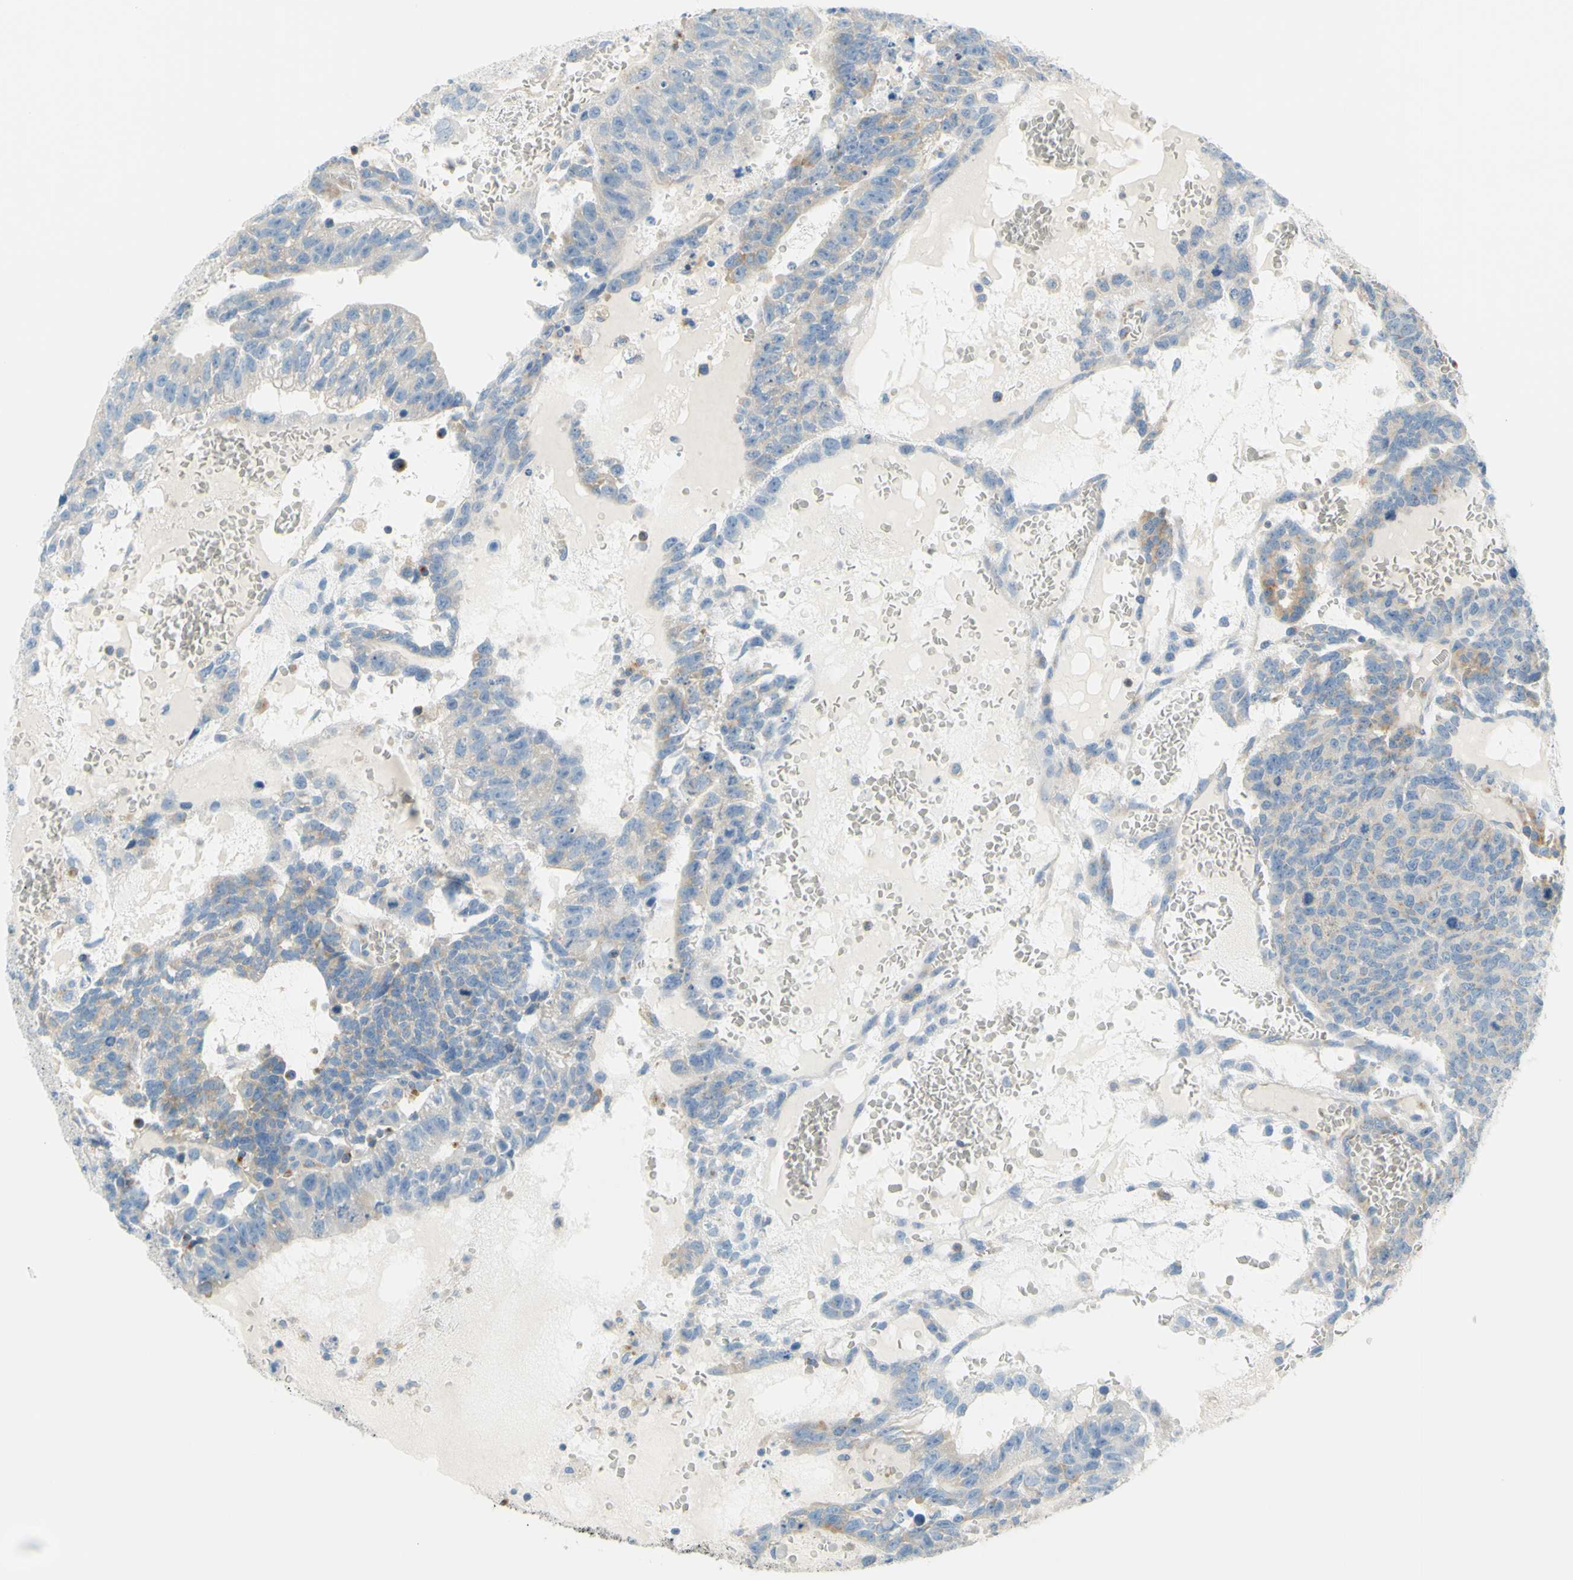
{"staining": {"intensity": "weak", "quantity": ">75%", "location": "cytoplasmic/membranous"}, "tissue": "testis cancer", "cell_type": "Tumor cells", "image_type": "cancer", "snomed": [{"axis": "morphology", "description": "Seminoma, NOS"}, {"axis": "morphology", "description": "Carcinoma, Embryonal, NOS"}, {"axis": "topography", "description": "Testis"}], "caption": "A brown stain shows weak cytoplasmic/membranous staining of a protein in human testis cancer tumor cells.", "gene": "FRMD4B", "patient": {"sex": "male", "age": 52}}